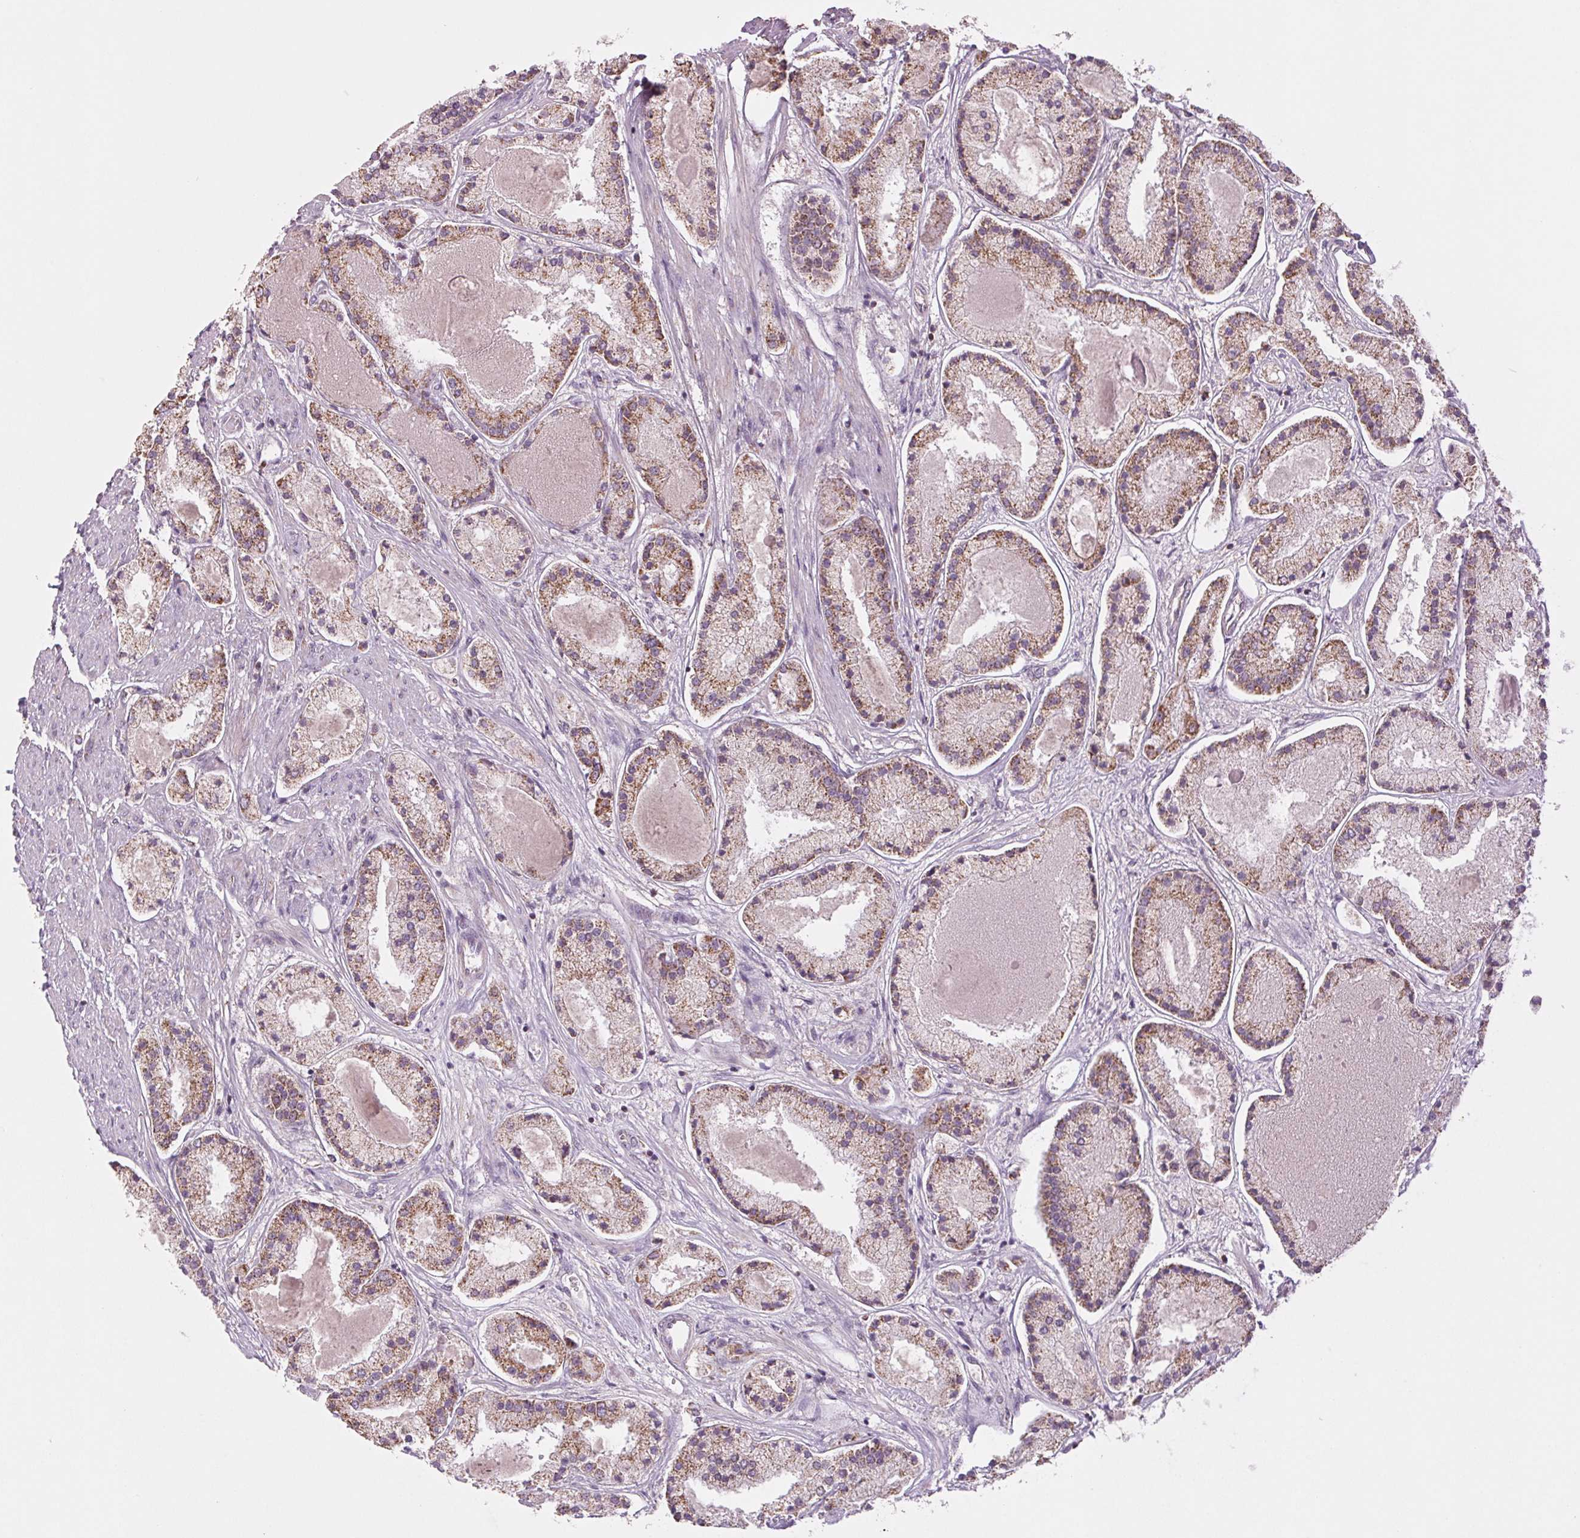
{"staining": {"intensity": "moderate", "quantity": ">75%", "location": "cytoplasmic/membranous"}, "tissue": "prostate cancer", "cell_type": "Tumor cells", "image_type": "cancer", "snomed": [{"axis": "morphology", "description": "Adenocarcinoma, High grade"}, {"axis": "topography", "description": "Prostate"}], "caption": "Immunohistochemical staining of human prostate cancer (adenocarcinoma (high-grade)) reveals moderate cytoplasmic/membranous protein staining in about >75% of tumor cells. (DAB (3,3'-diaminobenzidine) = brown stain, brightfield microscopy at high magnification).", "gene": "MAP3K5", "patient": {"sex": "male", "age": 67}}